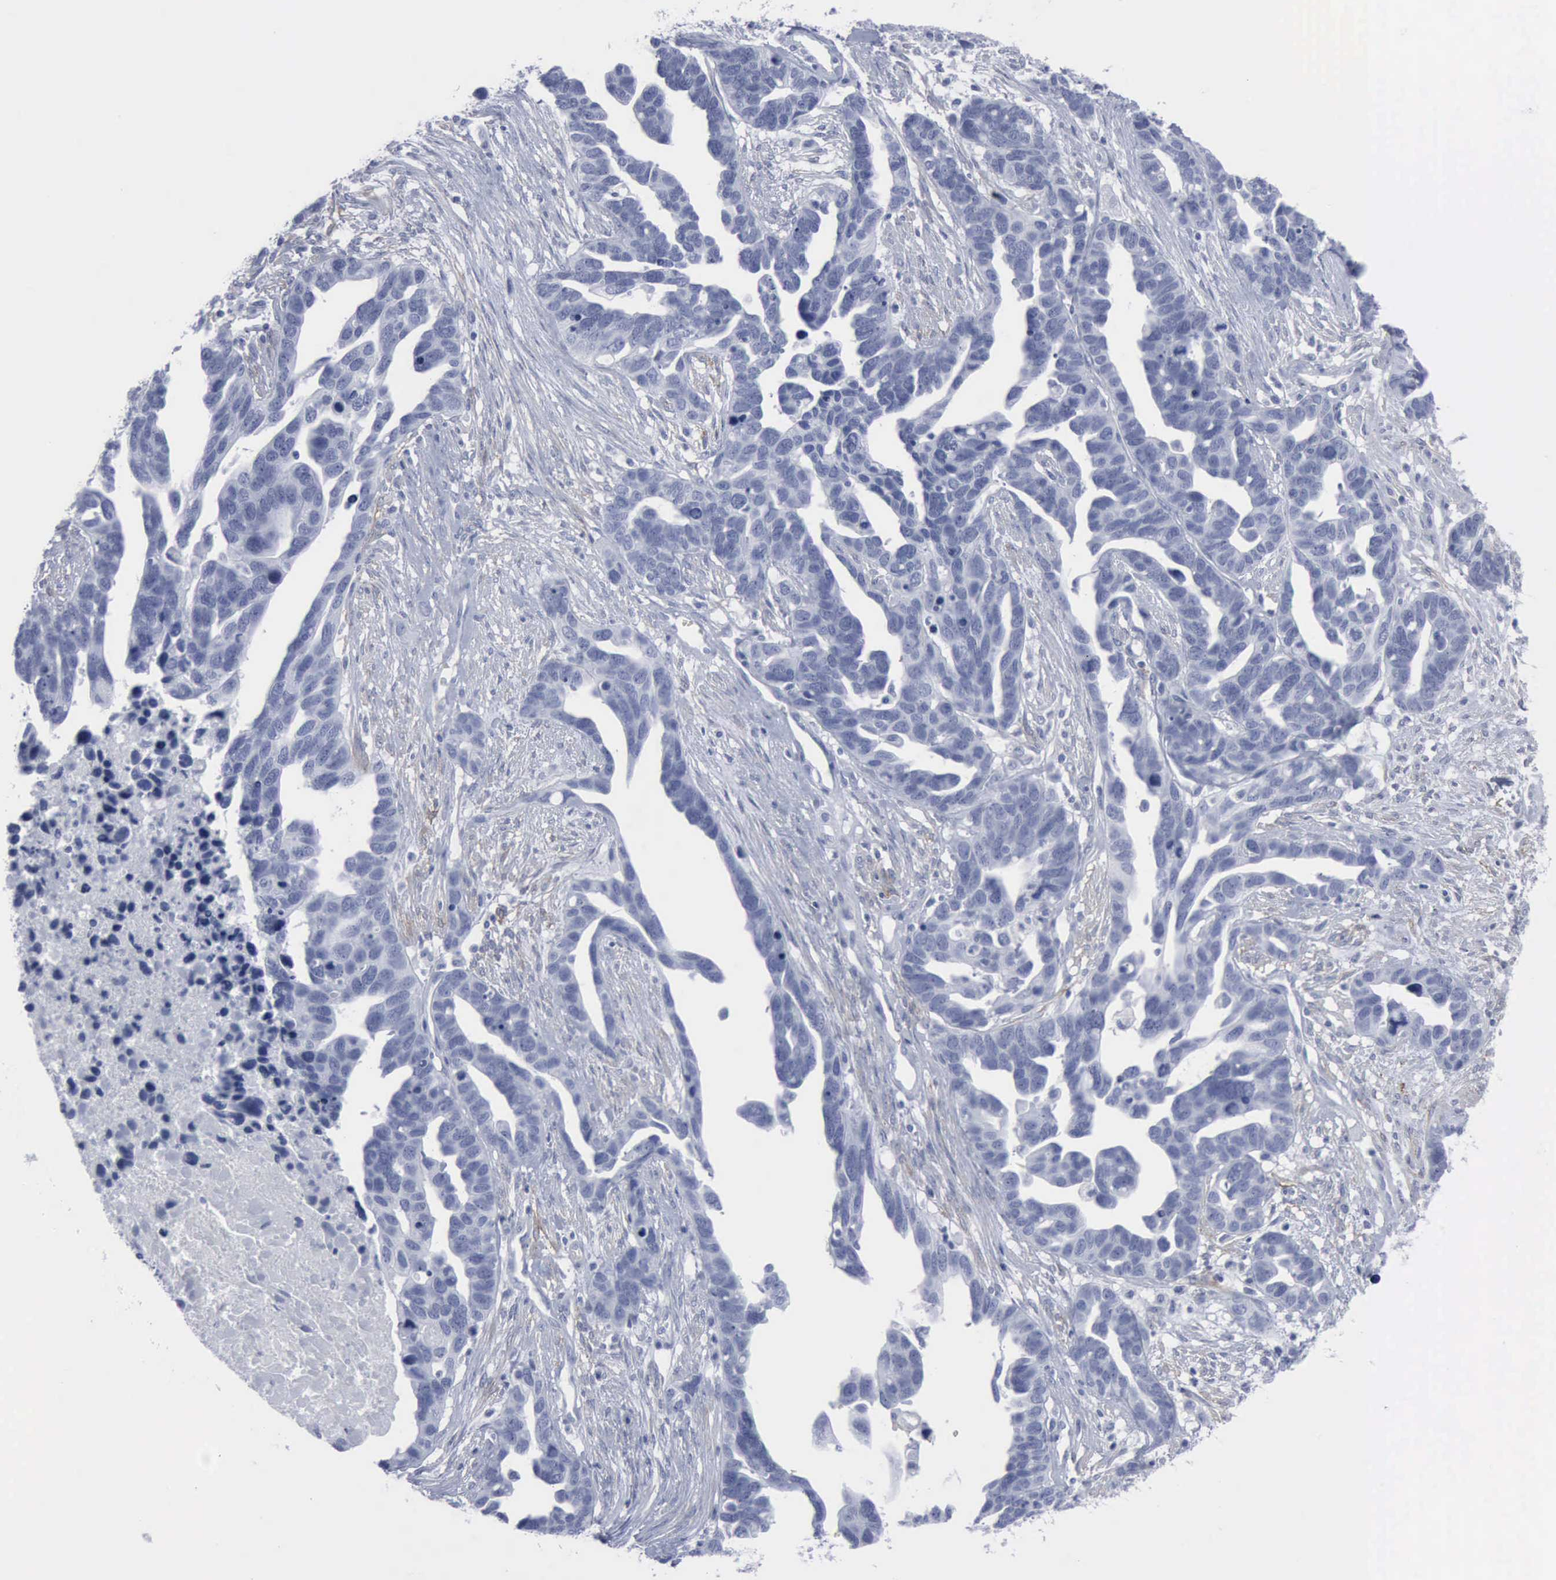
{"staining": {"intensity": "negative", "quantity": "none", "location": "none"}, "tissue": "ovarian cancer", "cell_type": "Tumor cells", "image_type": "cancer", "snomed": [{"axis": "morphology", "description": "Cystadenocarcinoma, serous, NOS"}, {"axis": "topography", "description": "Ovary"}], "caption": "Immunohistochemical staining of ovarian serous cystadenocarcinoma displays no significant positivity in tumor cells.", "gene": "VCAM1", "patient": {"sex": "female", "age": 54}}